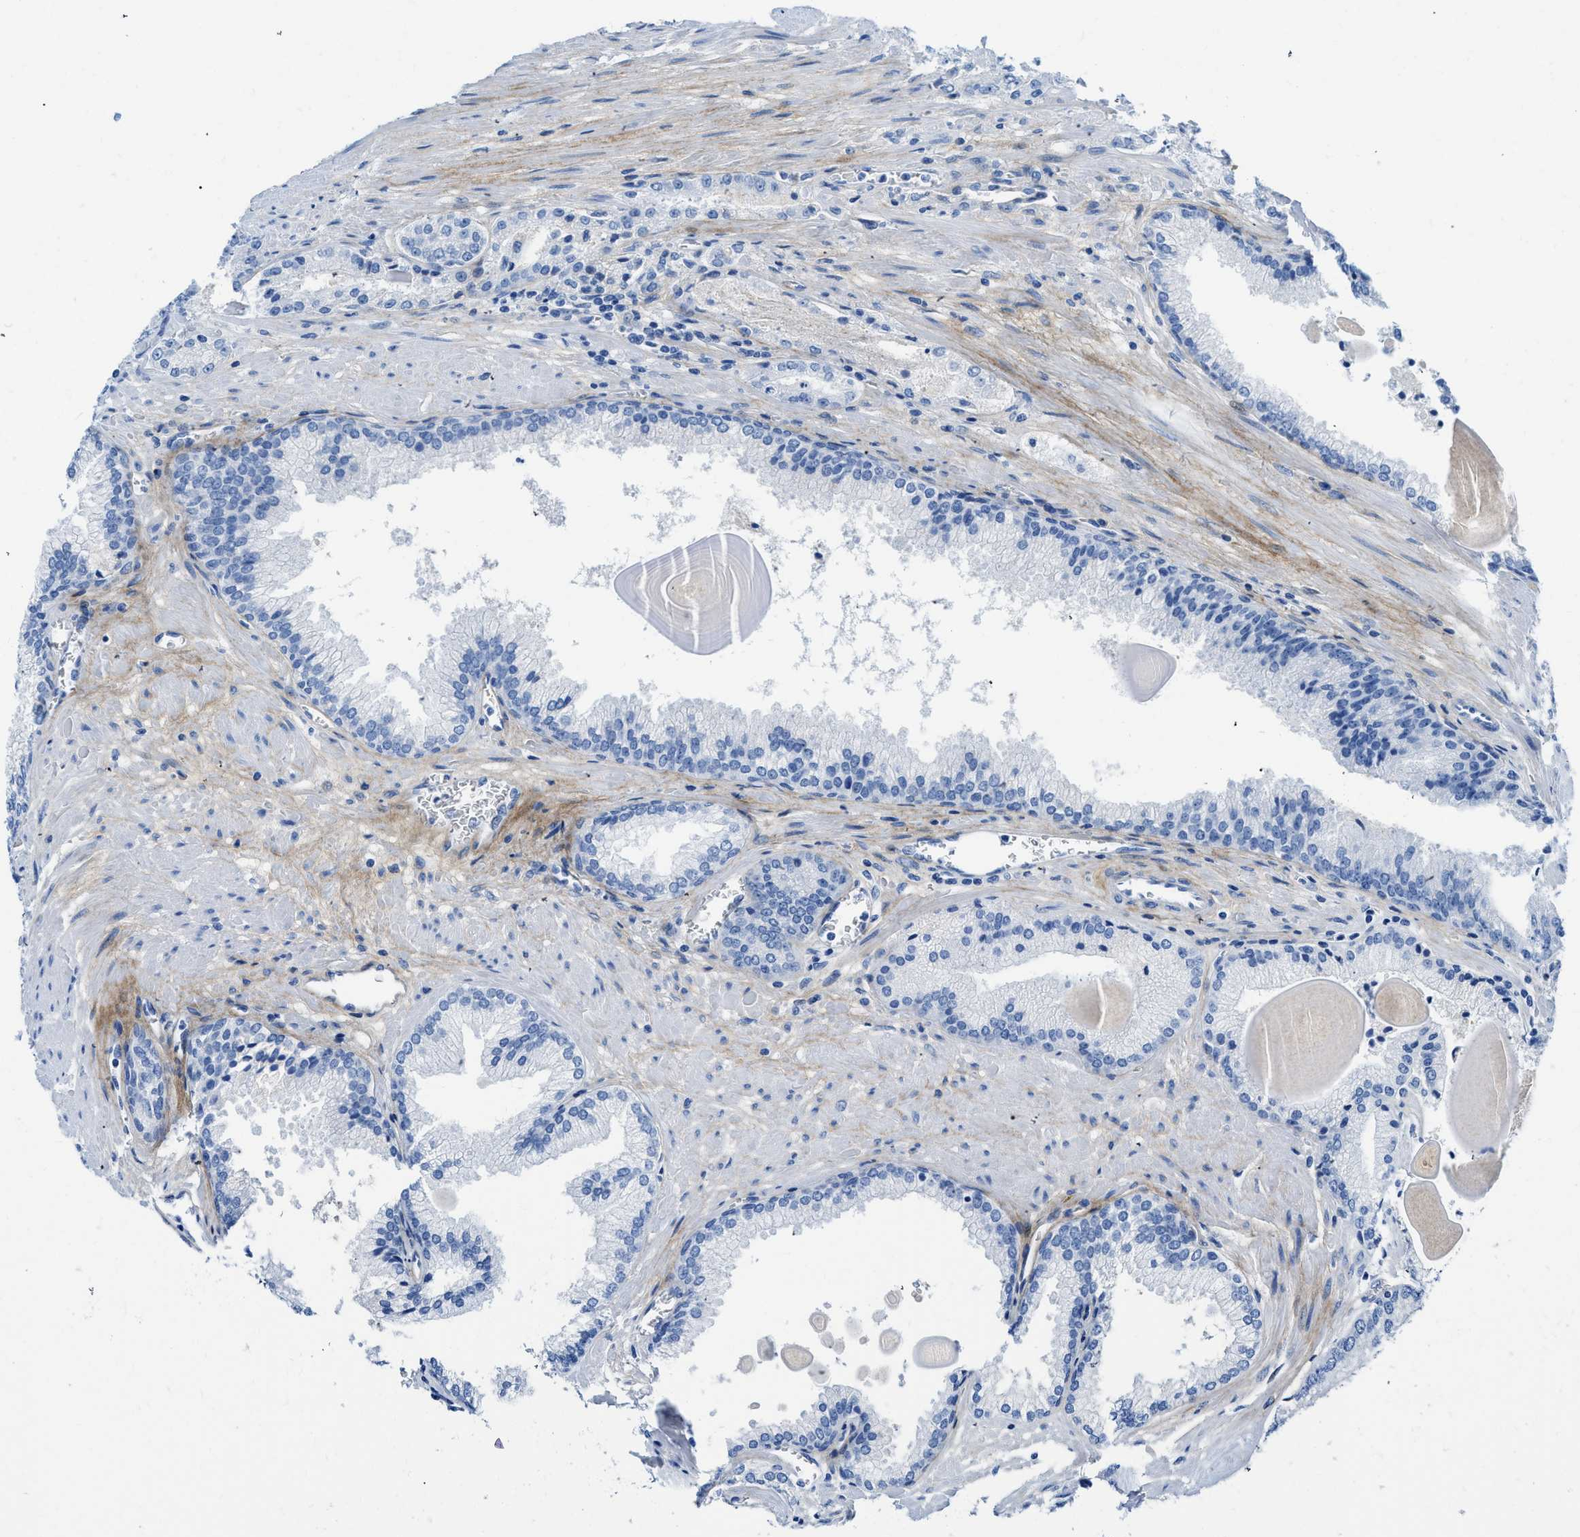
{"staining": {"intensity": "negative", "quantity": "none", "location": "none"}, "tissue": "prostate cancer", "cell_type": "Tumor cells", "image_type": "cancer", "snomed": [{"axis": "morphology", "description": "Adenocarcinoma, Low grade"}, {"axis": "topography", "description": "Prostate"}], "caption": "Tumor cells show no significant protein expression in prostate low-grade adenocarcinoma. (DAB immunohistochemistry, high magnification).", "gene": "COL3A1", "patient": {"sex": "male", "age": 59}}